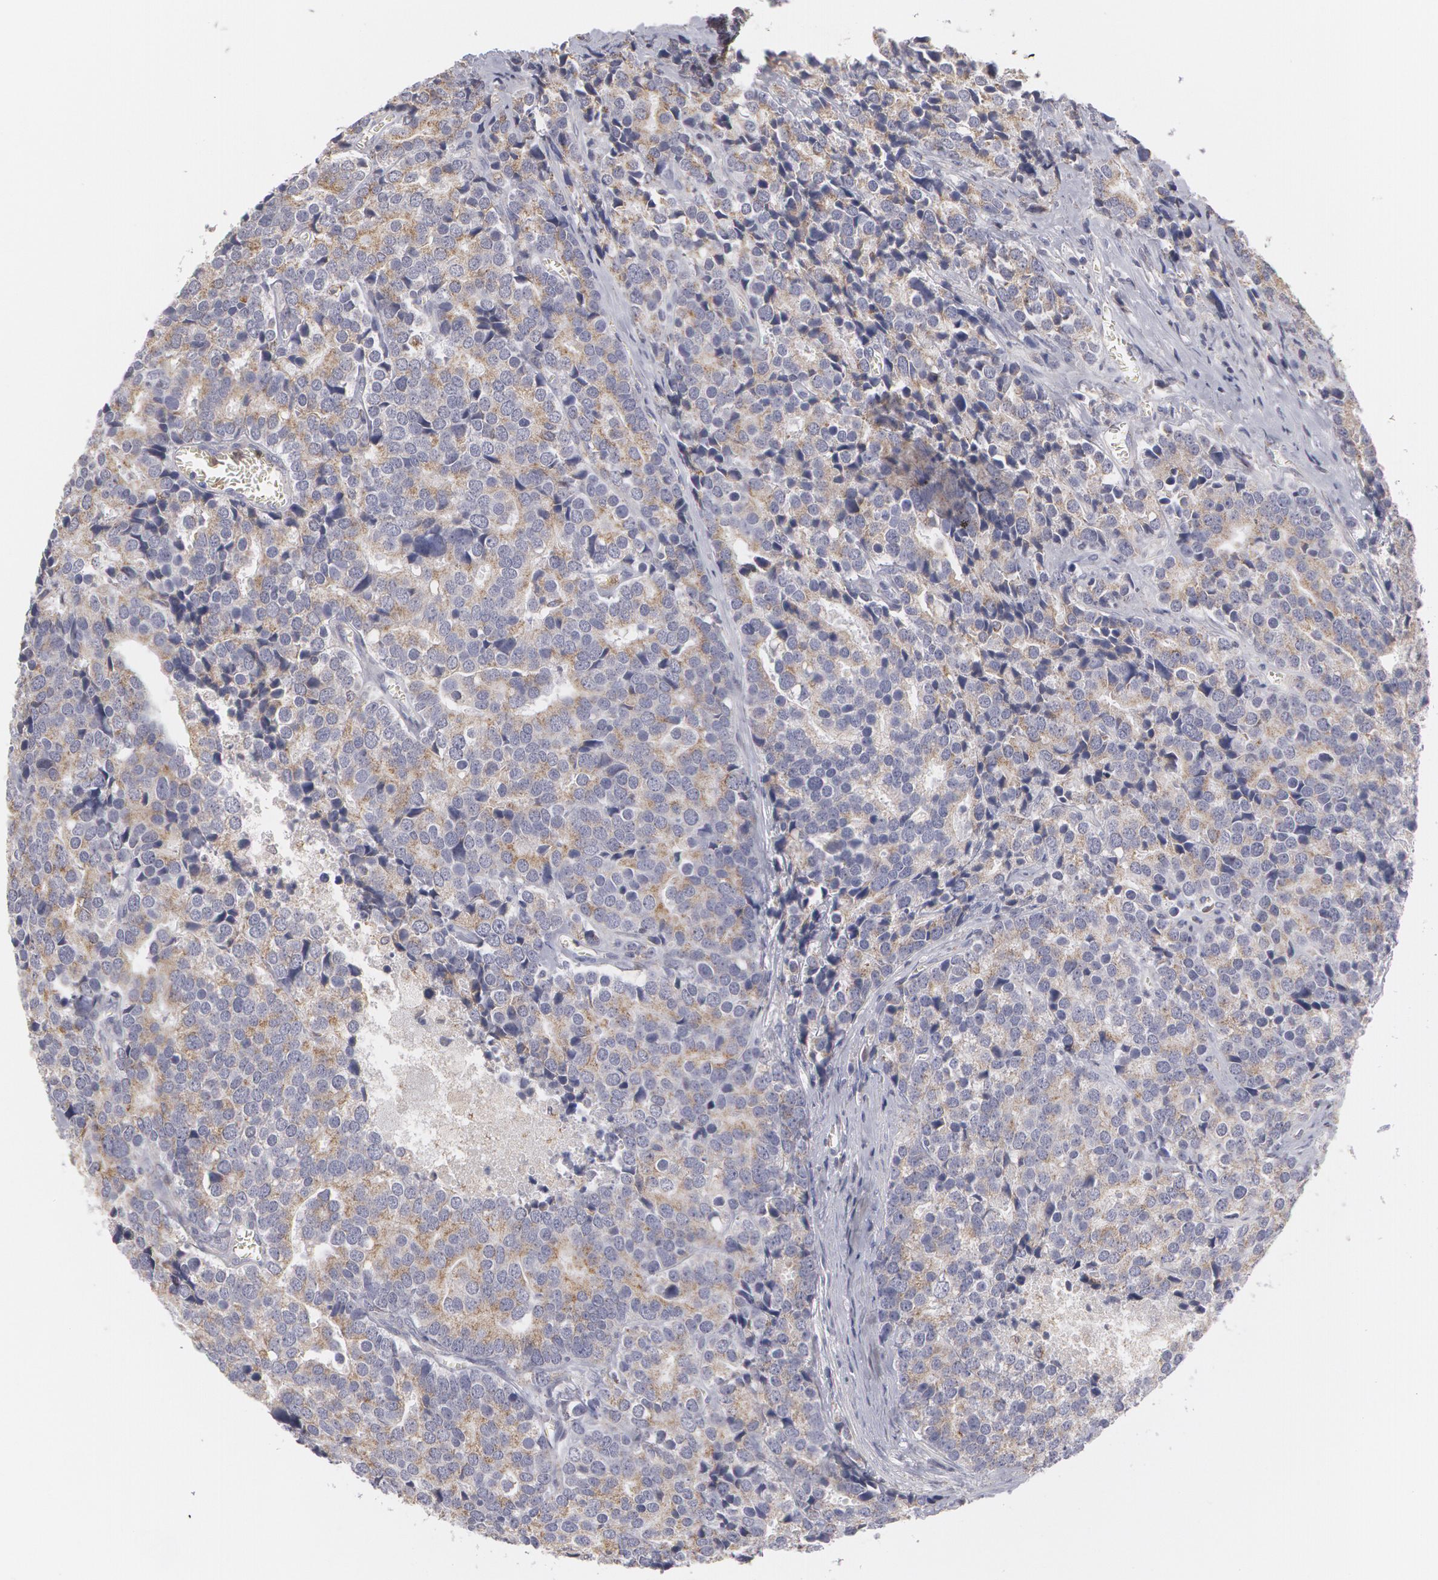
{"staining": {"intensity": "weak", "quantity": ">75%", "location": "cytoplasmic/membranous"}, "tissue": "prostate cancer", "cell_type": "Tumor cells", "image_type": "cancer", "snomed": [{"axis": "morphology", "description": "Adenocarcinoma, High grade"}, {"axis": "topography", "description": "Prostate"}], "caption": "Tumor cells exhibit low levels of weak cytoplasmic/membranous positivity in approximately >75% of cells in adenocarcinoma (high-grade) (prostate).", "gene": "CAT", "patient": {"sex": "male", "age": 71}}